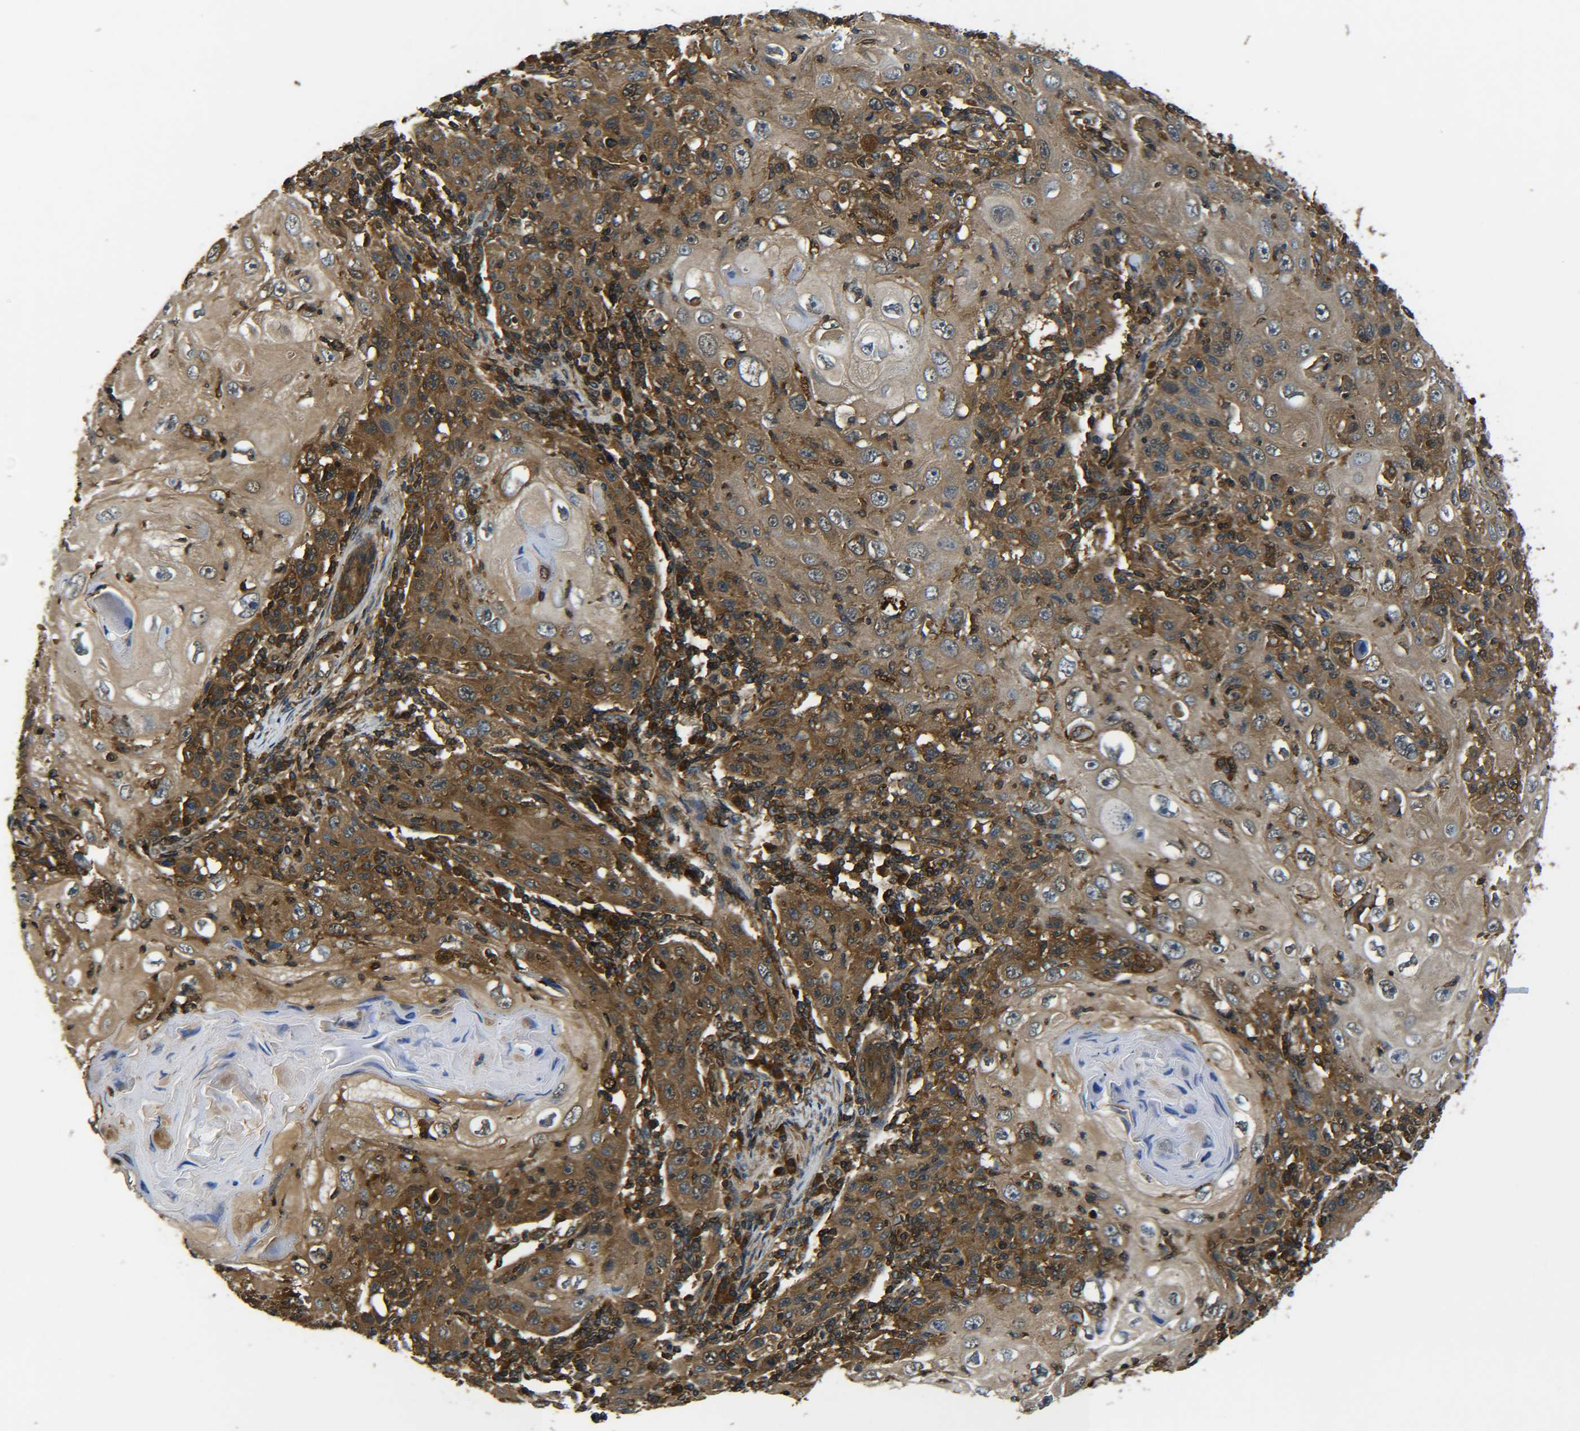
{"staining": {"intensity": "moderate", "quantity": ">75%", "location": "cytoplasmic/membranous"}, "tissue": "skin cancer", "cell_type": "Tumor cells", "image_type": "cancer", "snomed": [{"axis": "morphology", "description": "Squamous cell carcinoma, NOS"}, {"axis": "topography", "description": "Skin"}], "caption": "Immunohistochemical staining of human skin cancer (squamous cell carcinoma) displays medium levels of moderate cytoplasmic/membranous expression in about >75% of tumor cells. (DAB IHC, brown staining for protein, blue staining for nuclei).", "gene": "PREB", "patient": {"sex": "female", "age": 88}}